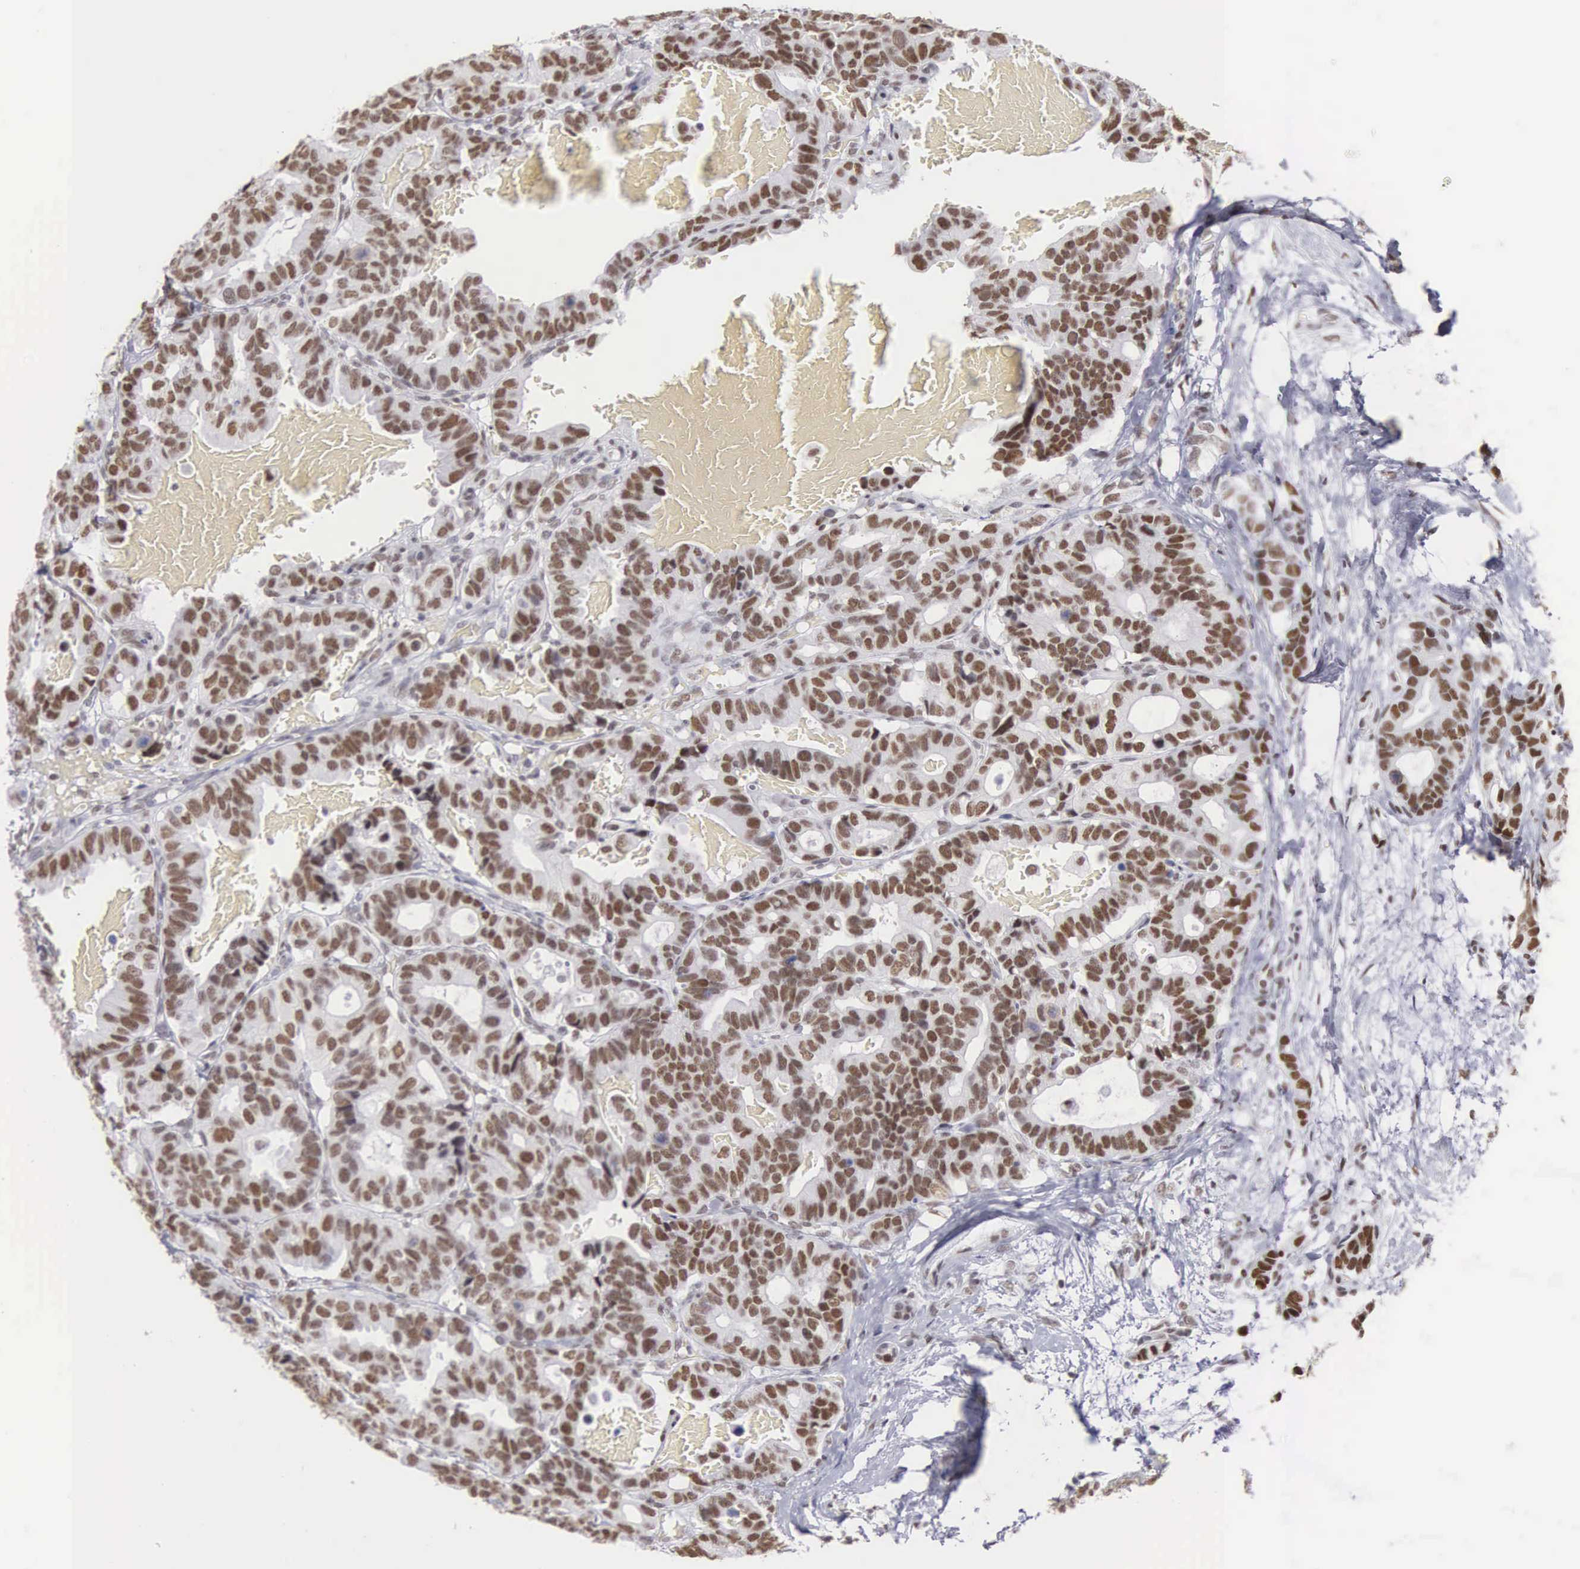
{"staining": {"intensity": "strong", "quantity": ">75%", "location": "nuclear"}, "tissue": "breast cancer", "cell_type": "Tumor cells", "image_type": "cancer", "snomed": [{"axis": "morphology", "description": "Duct carcinoma"}, {"axis": "topography", "description": "Breast"}], "caption": "Approximately >75% of tumor cells in breast cancer demonstrate strong nuclear protein staining as visualized by brown immunohistochemical staining.", "gene": "CSTF2", "patient": {"sex": "female", "age": 69}}